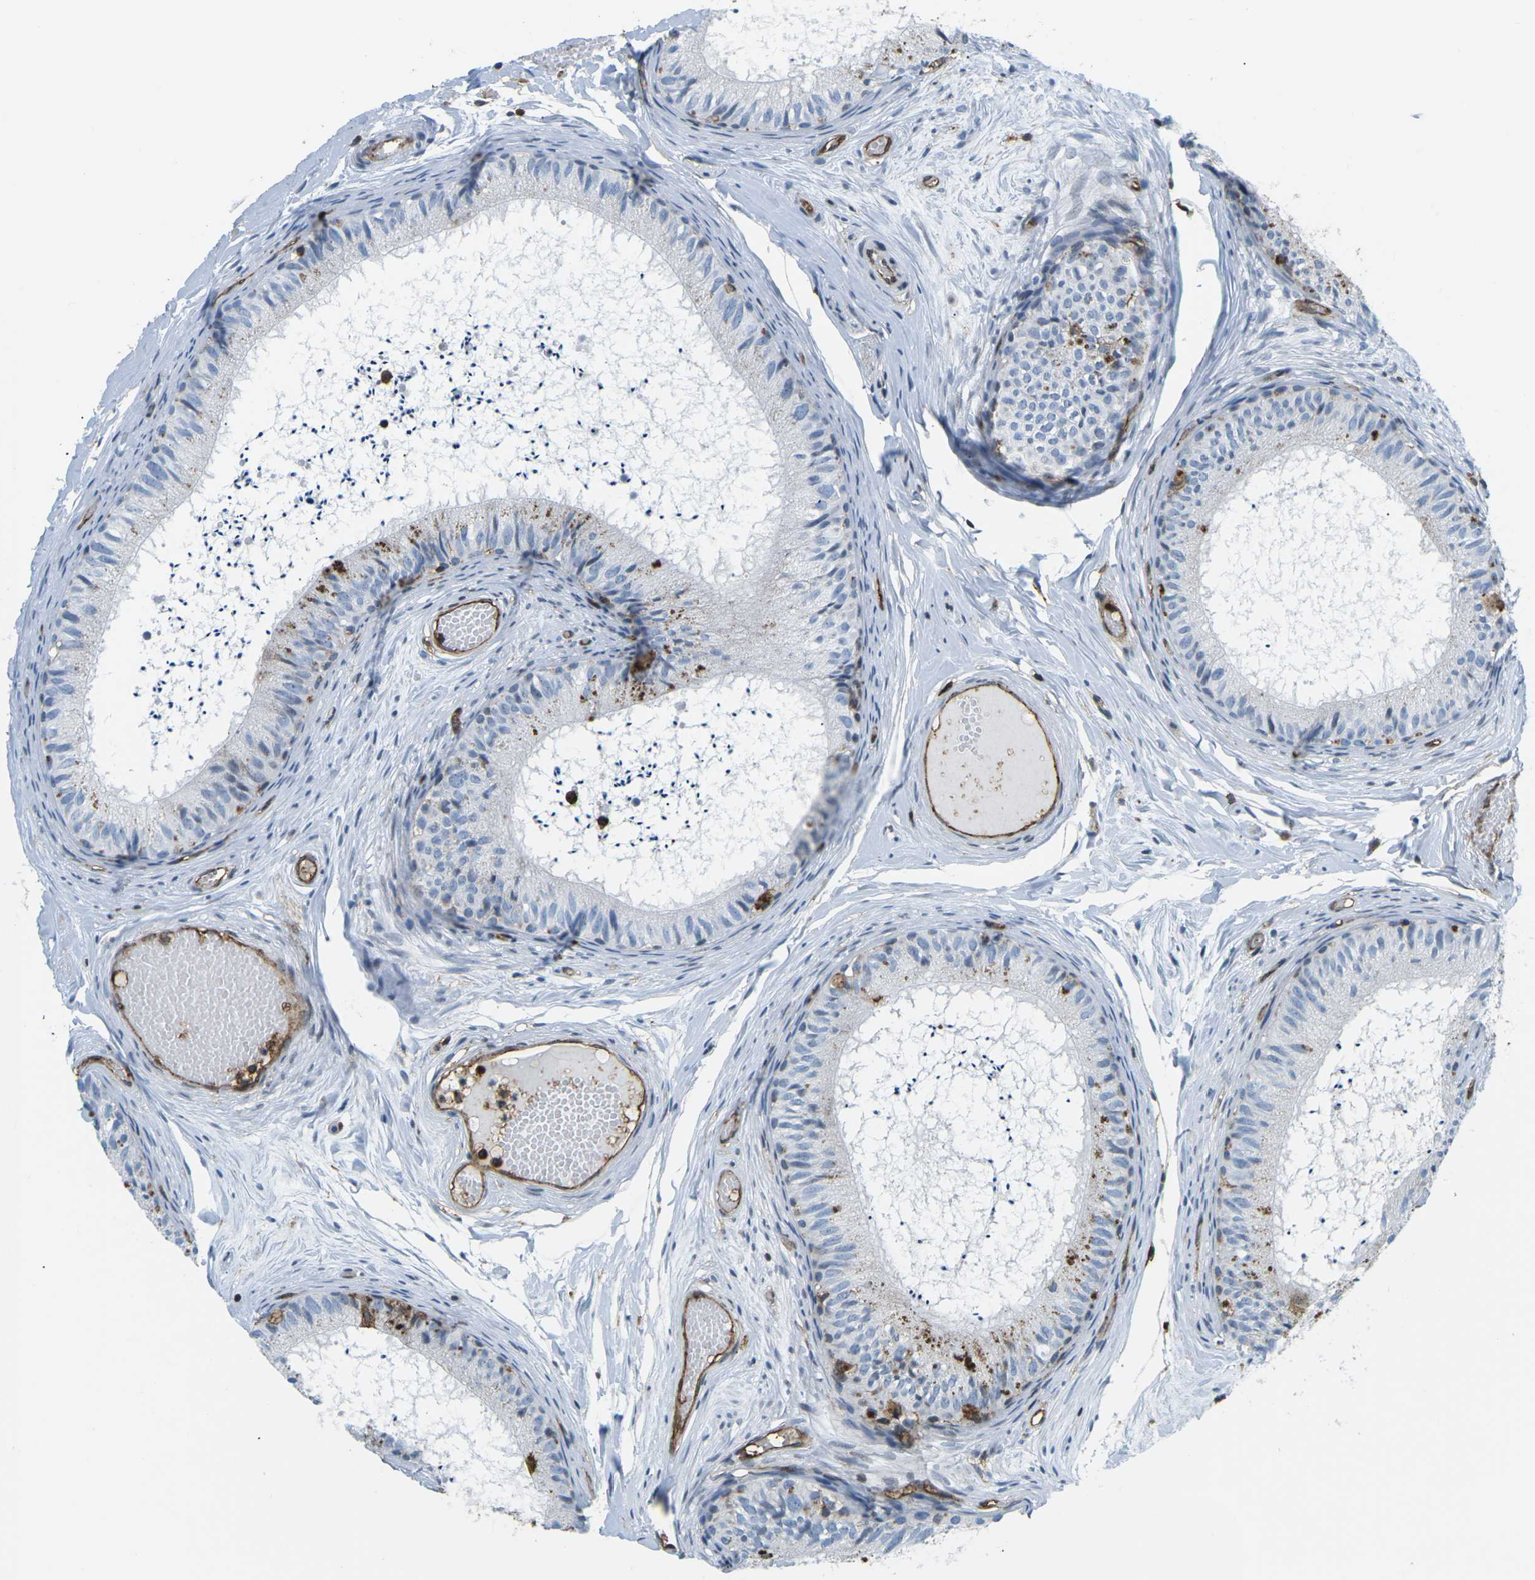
{"staining": {"intensity": "moderate", "quantity": "<25%", "location": "cytoplasmic/membranous"}, "tissue": "epididymis", "cell_type": "Glandular cells", "image_type": "normal", "snomed": [{"axis": "morphology", "description": "Normal tissue, NOS"}, {"axis": "topography", "description": "Epididymis"}], "caption": "Immunohistochemical staining of unremarkable epididymis exhibits low levels of moderate cytoplasmic/membranous staining in approximately <25% of glandular cells. The staining was performed using DAB, with brown indicating positive protein expression. Nuclei are stained blue with hematoxylin.", "gene": "HLA", "patient": {"sex": "male", "age": 46}}